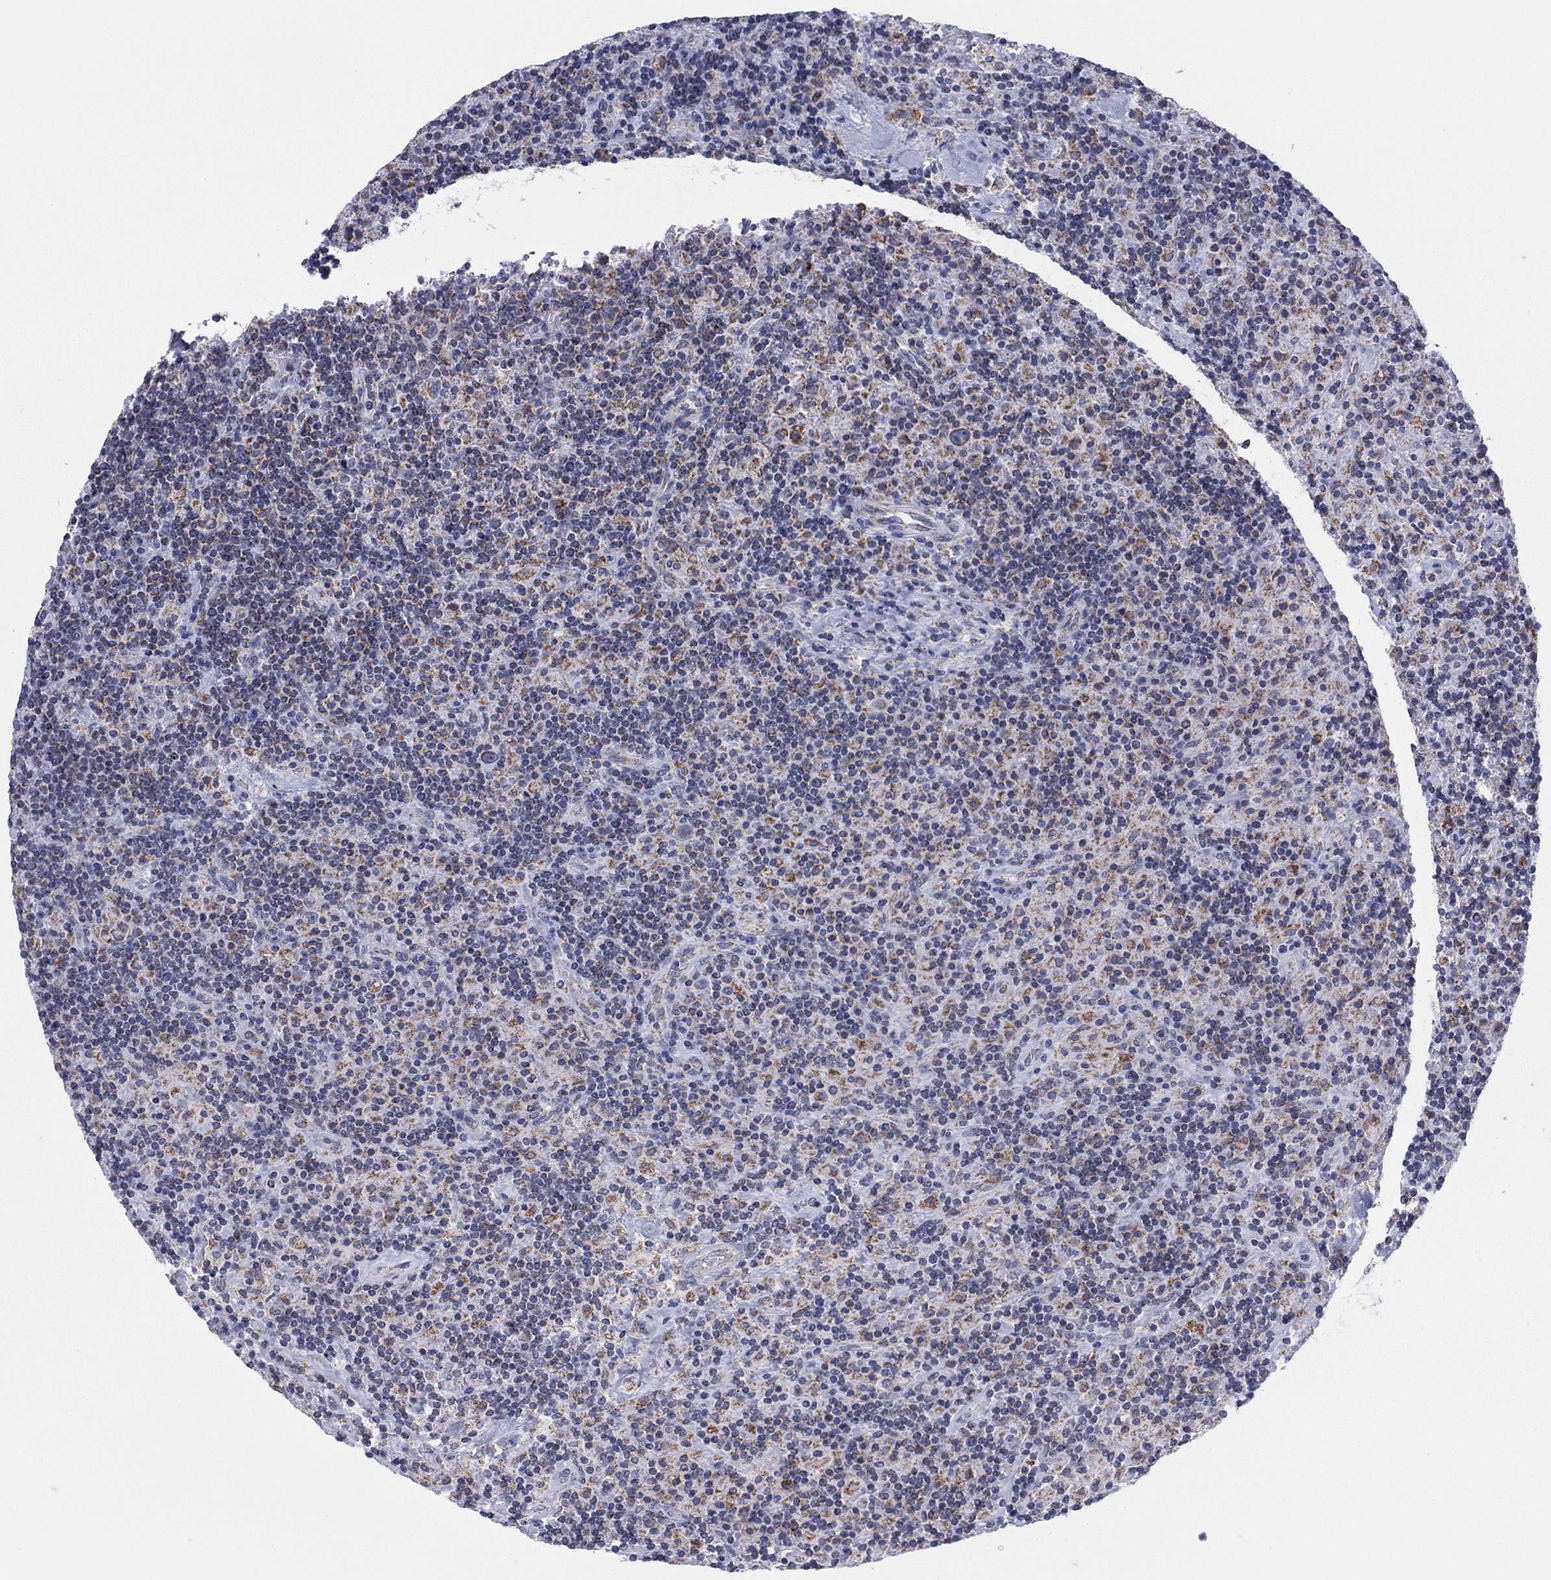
{"staining": {"intensity": "negative", "quantity": "none", "location": "none"}, "tissue": "lymphoma", "cell_type": "Tumor cells", "image_type": "cancer", "snomed": [{"axis": "morphology", "description": "Hodgkin's disease, NOS"}, {"axis": "topography", "description": "Lymph node"}], "caption": "Immunohistochemical staining of human Hodgkin's disease shows no significant positivity in tumor cells.", "gene": "KISS1R", "patient": {"sex": "male", "age": 70}}